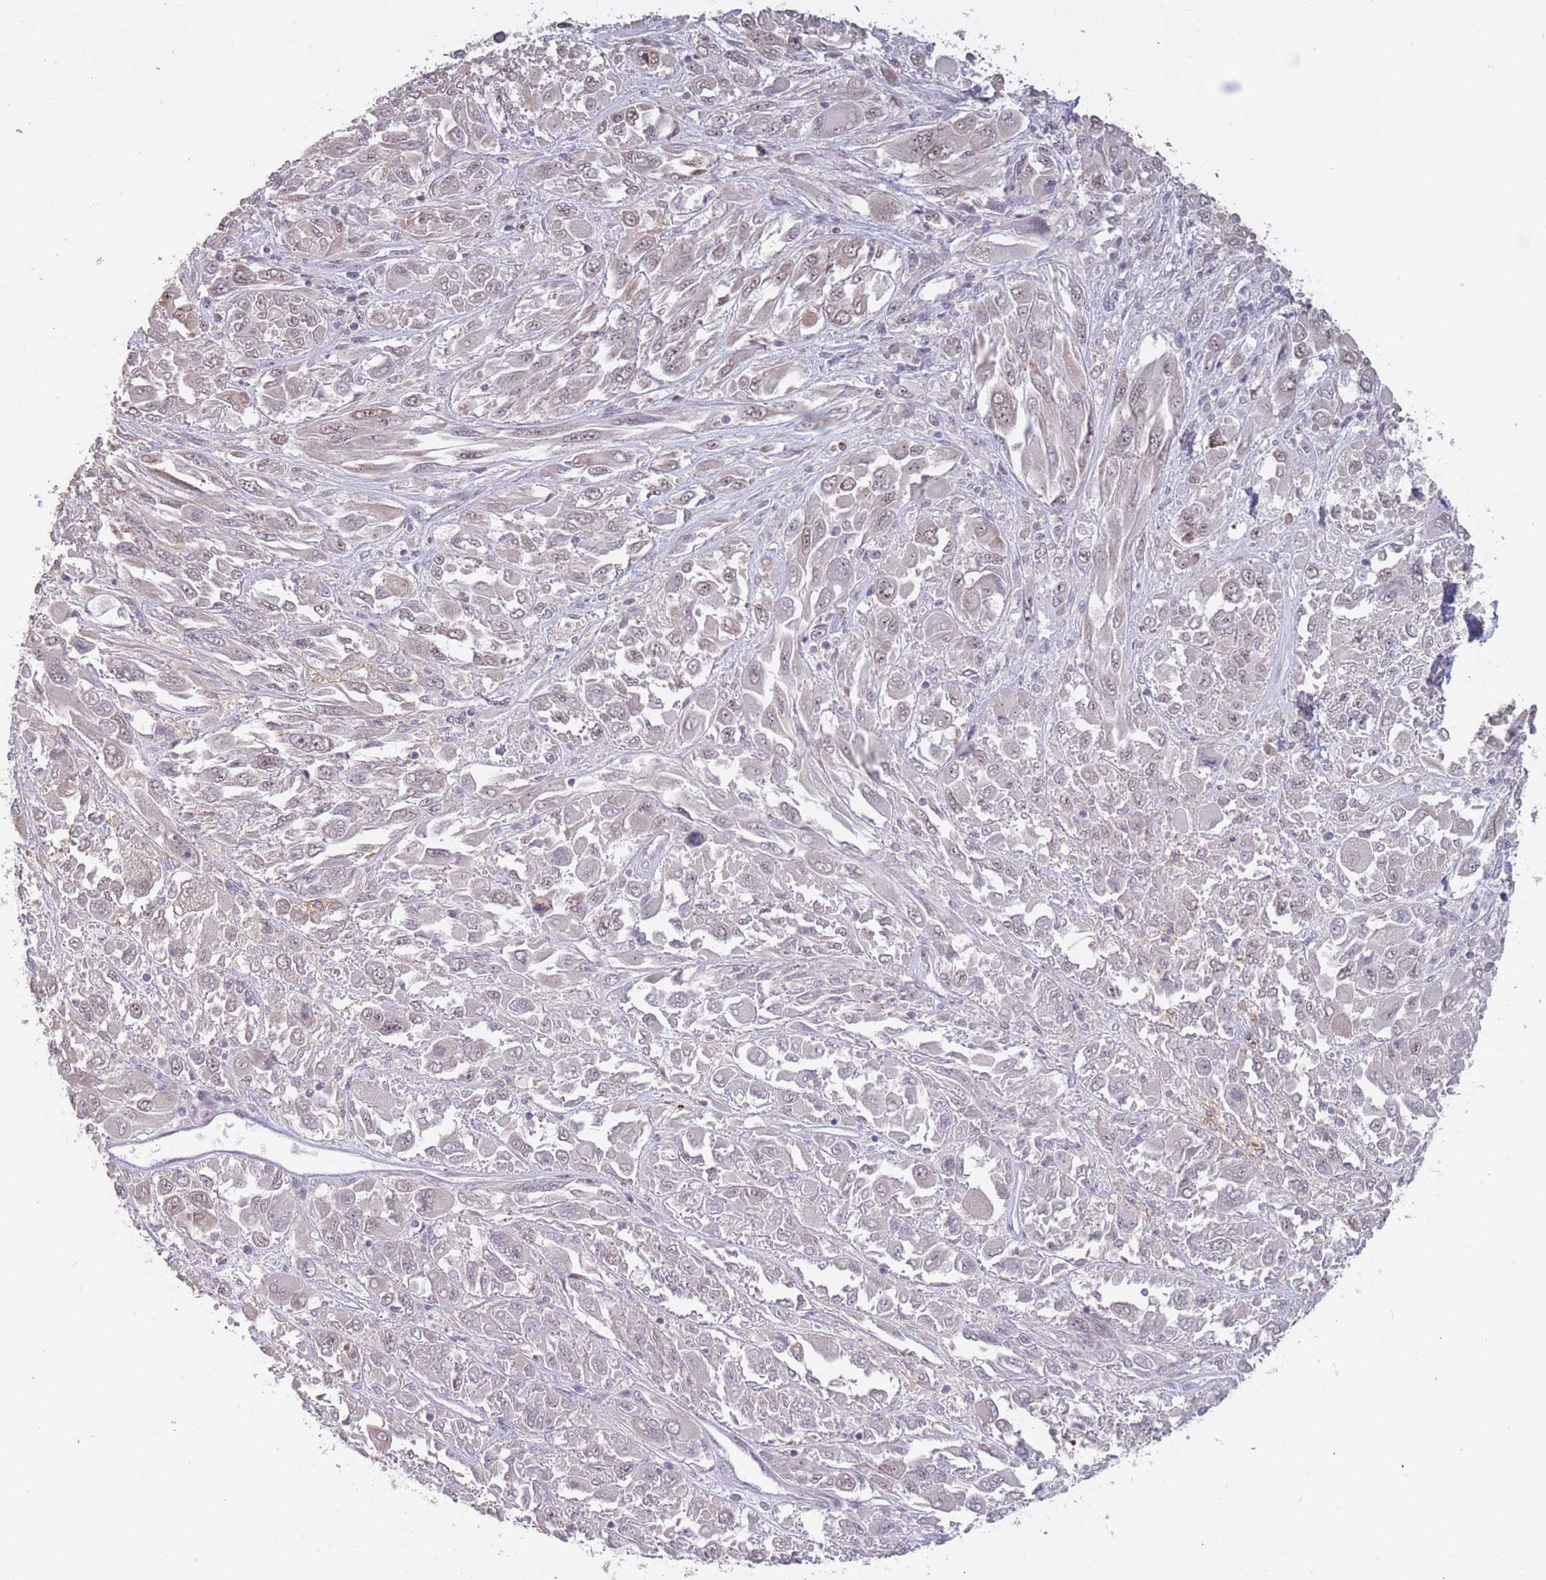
{"staining": {"intensity": "weak", "quantity": "25%-75%", "location": "nuclear"}, "tissue": "melanoma", "cell_type": "Tumor cells", "image_type": "cancer", "snomed": [{"axis": "morphology", "description": "Malignant melanoma, NOS"}, {"axis": "topography", "description": "Skin"}], "caption": "Weak nuclear expression for a protein is seen in approximately 25%-75% of tumor cells of malignant melanoma using IHC.", "gene": "HNRNPUL1", "patient": {"sex": "female", "age": 91}}